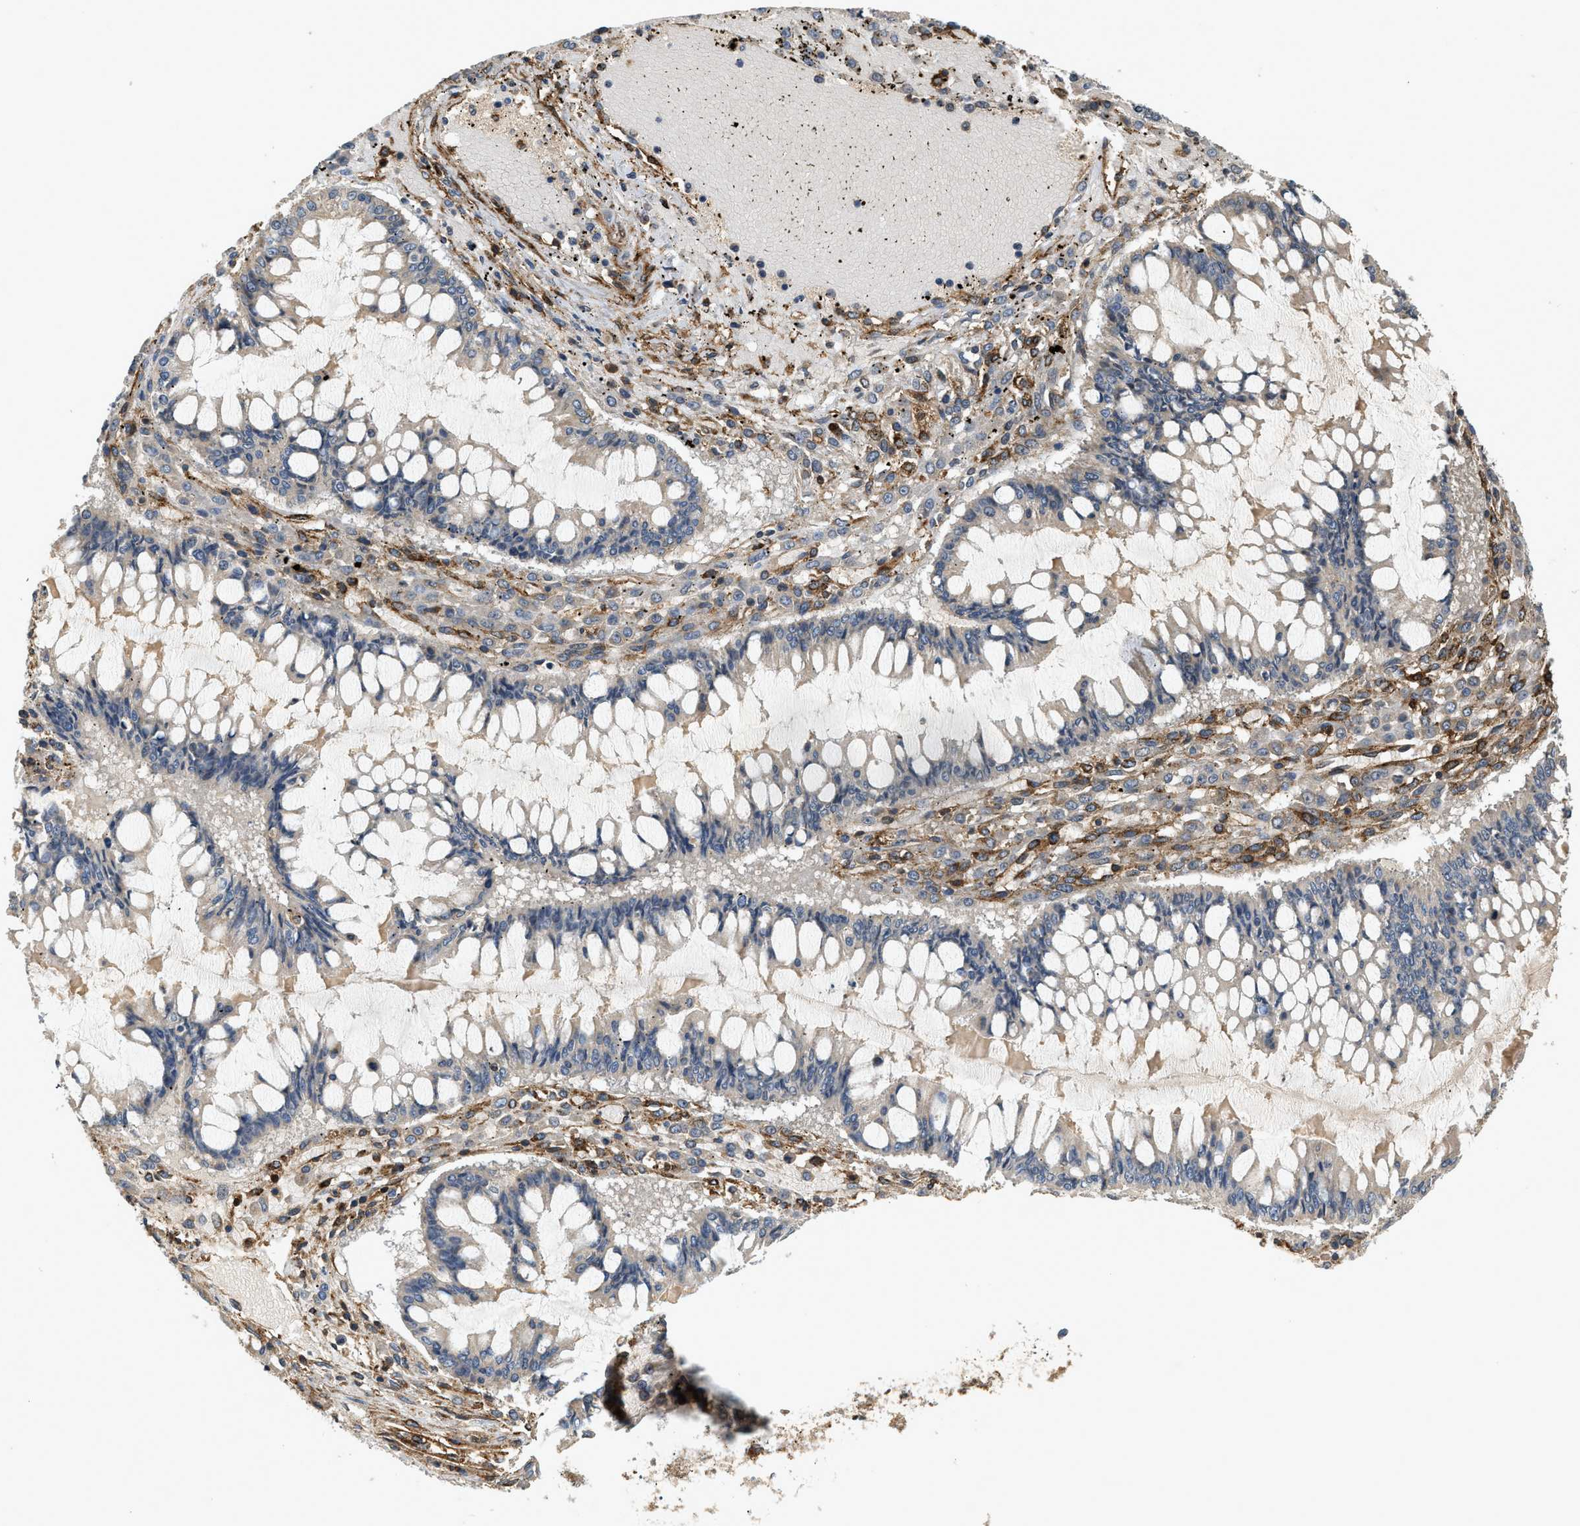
{"staining": {"intensity": "negative", "quantity": "none", "location": "none"}, "tissue": "ovarian cancer", "cell_type": "Tumor cells", "image_type": "cancer", "snomed": [{"axis": "morphology", "description": "Cystadenocarcinoma, mucinous, NOS"}, {"axis": "topography", "description": "Ovary"}], "caption": "Immunohistochemical staining of human ovarian cancer shows no significant staining in tumor cells. (DAB immunohistochemistry (IHC) with hematoxylin counter stain).", "gene": "HIP1", "patient": {"sex": "female", "age": 73}}